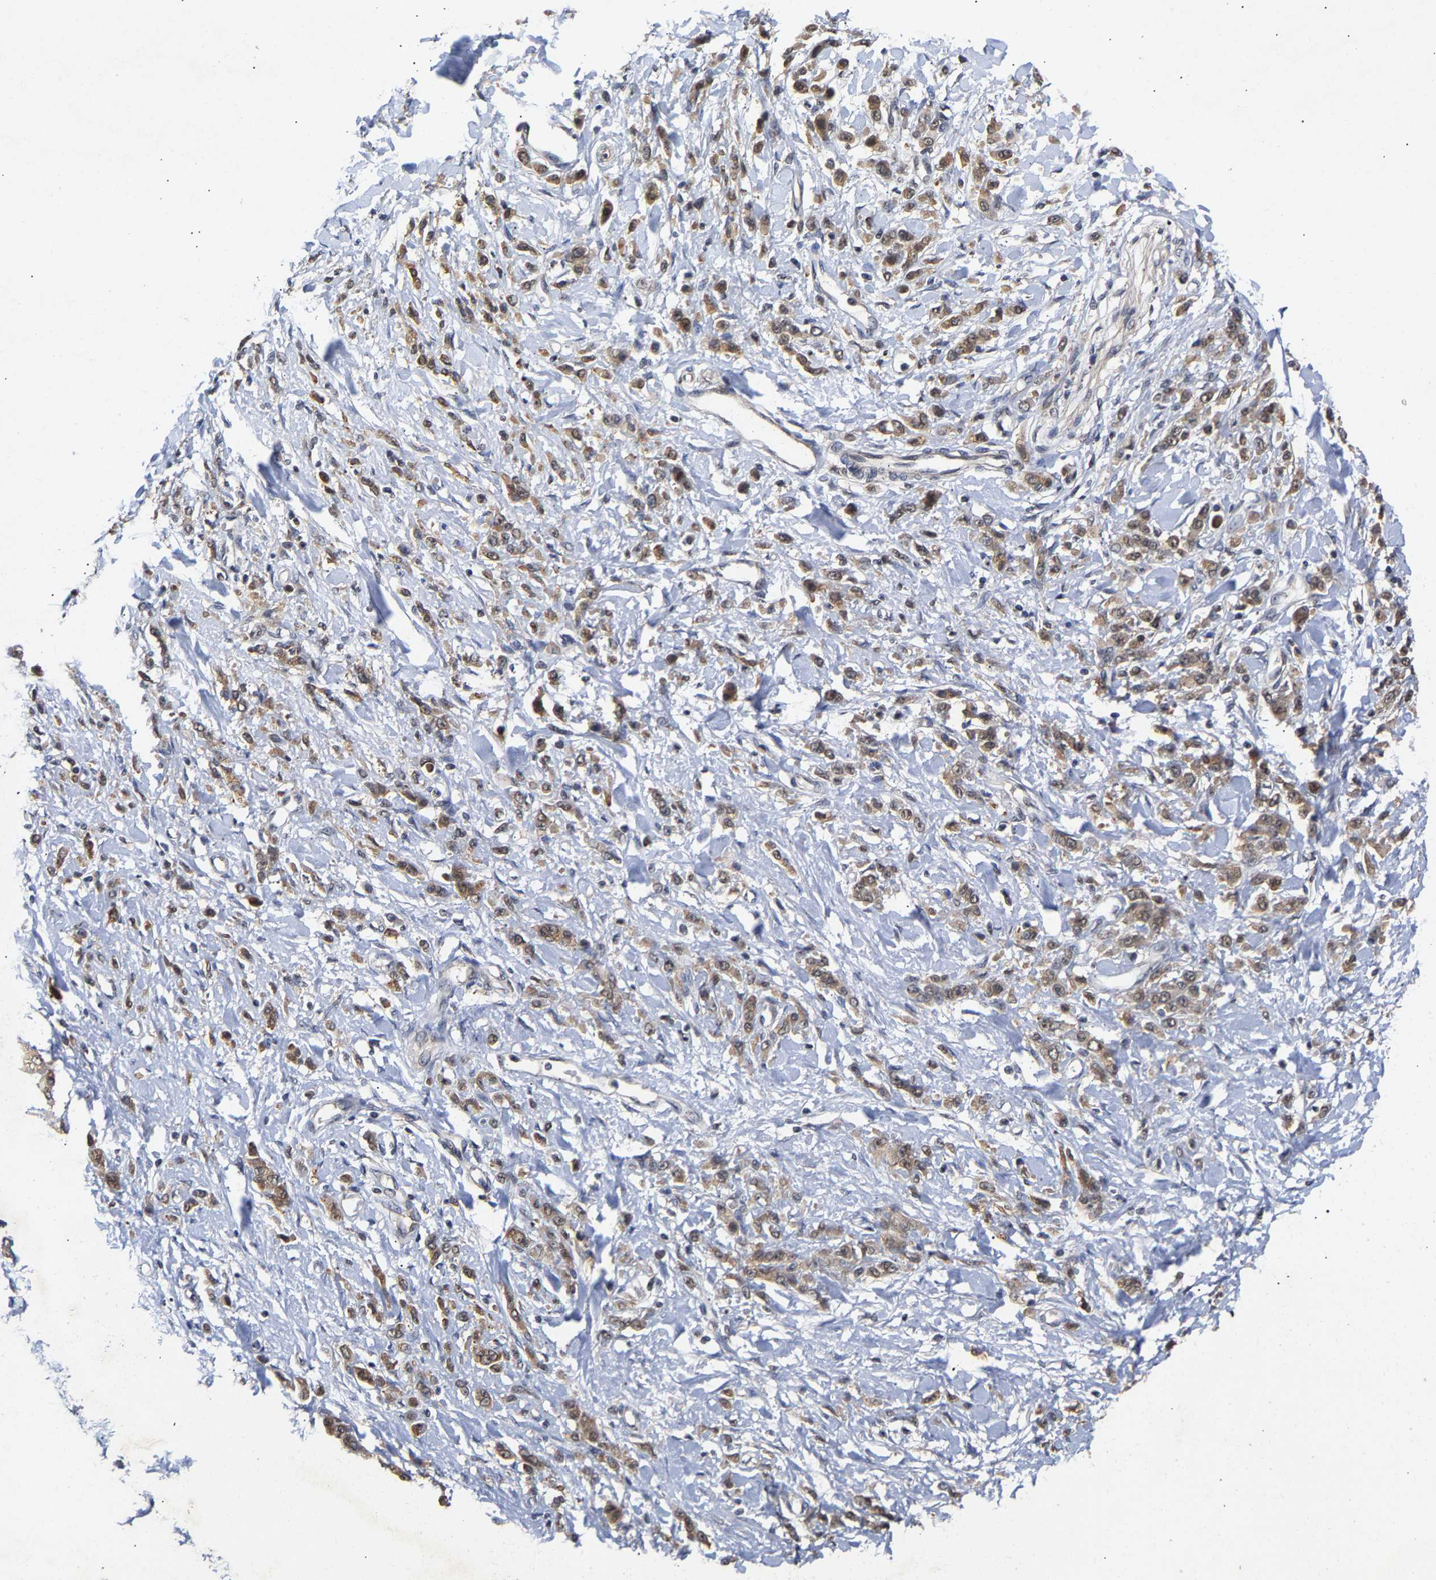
{"staining": {"intensity": "moderate", "quantity": ">75%", "location": "cytoplasmic/membranous"}, "tissue": "stomach cancer", "cell_type": "Tumor cells", "image_type": "cancer", "snomed": [{"axis": "morphology", "description": "Normal tissue, NOS"}, {"axis": "morphology", "description": "Adenocarcinoma, NOS"}, {"axis": "topography", "description": "Stomach"}], "caption": "A micrograph showing moderate cytoplasmic/membranous expression in approximately >75% of tumor cells in adenocarcinoma (stomach), as visualized by brown immunohistochemical staining.", "gene": "CLIP2", "patient": {"sex": "male", "age": 82}}